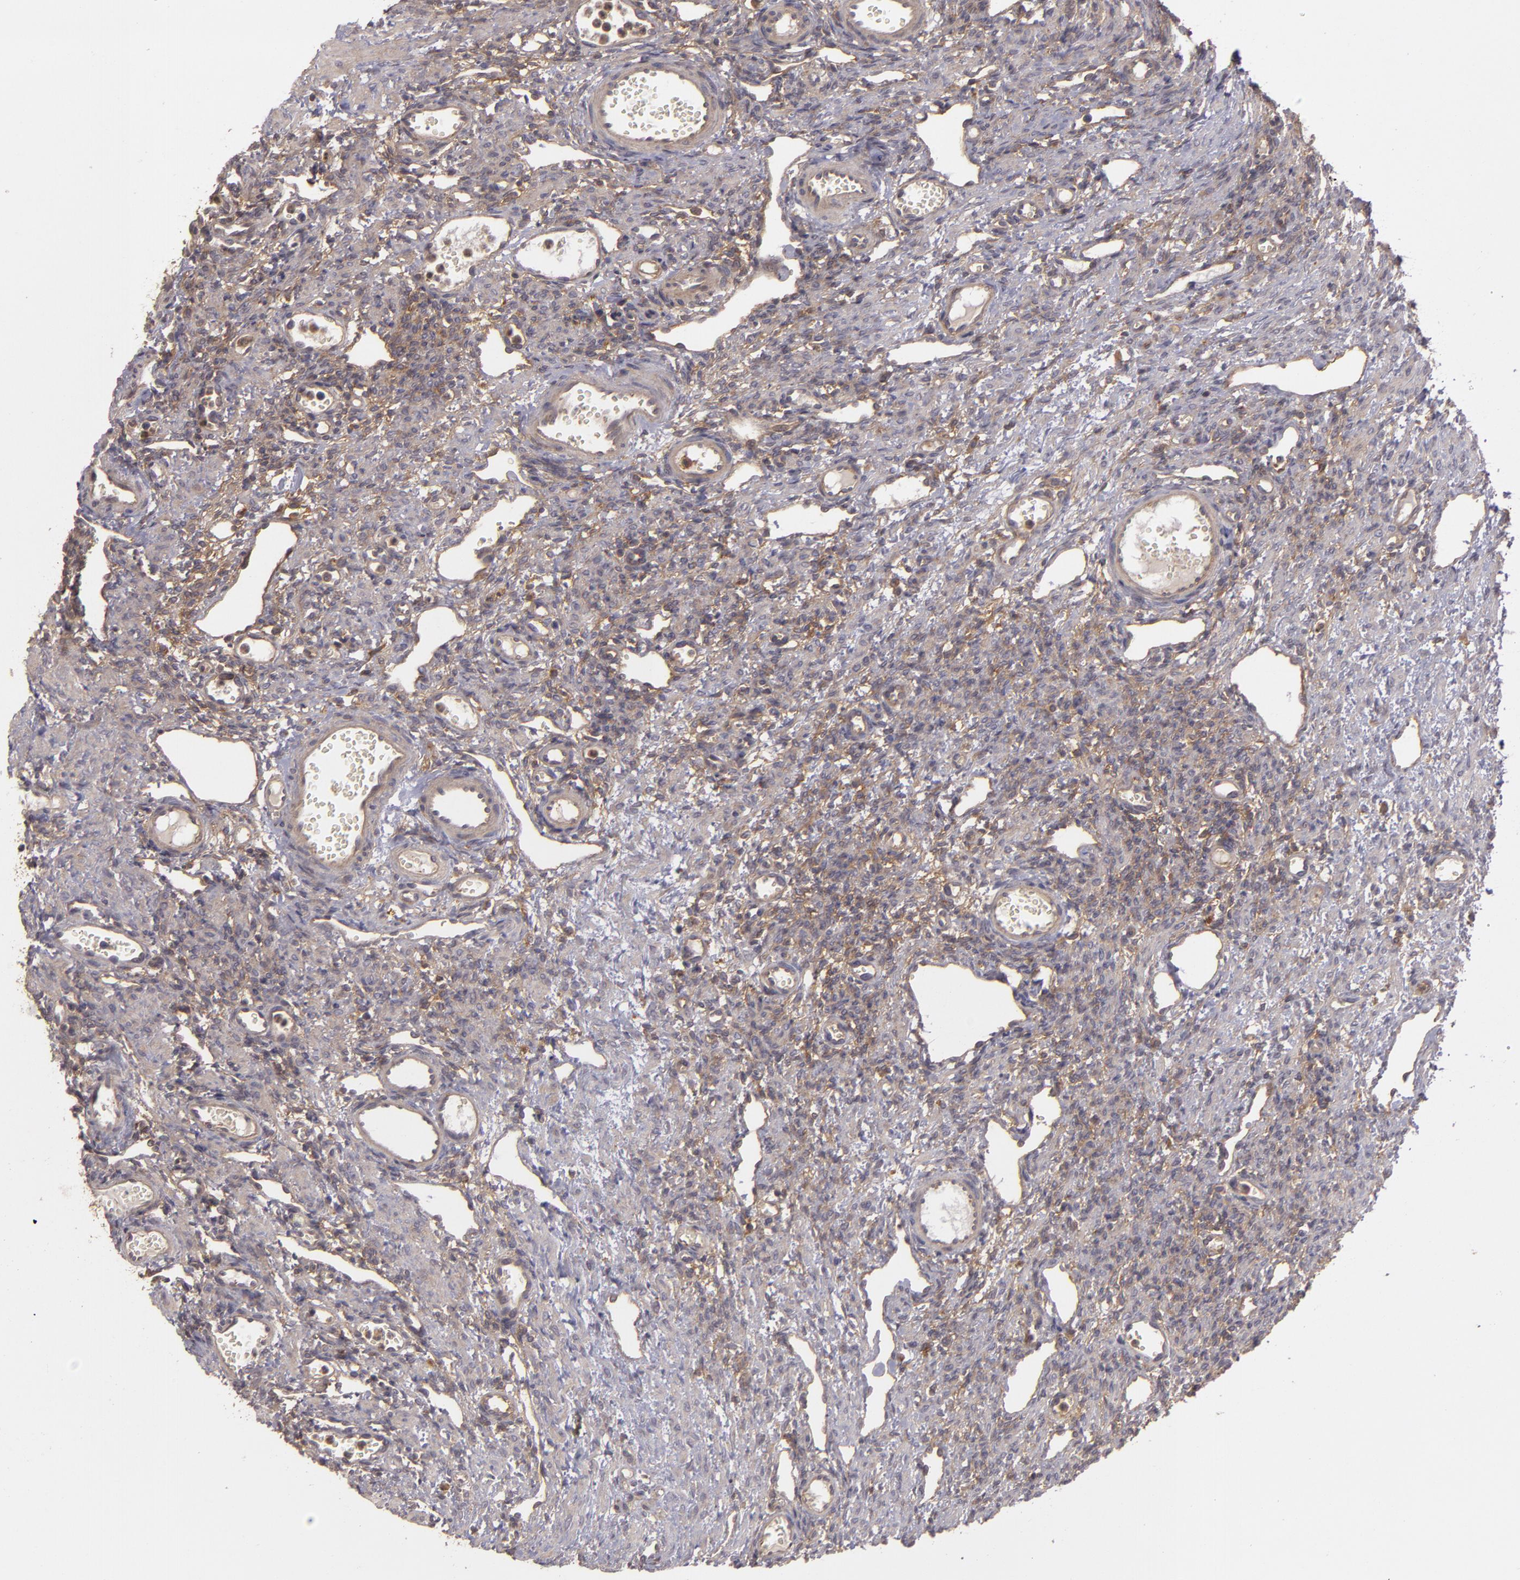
{"staining": {"intensity": "strong", "quantity": ">75%", "location": "cytoplasmic/membranous"}, "tissue": "ovary", "cell_type": "Follicle cells", "image_type": "normal", "snomed": [{"axis": "morphology", "description": "Normal tissue, NOS"}, {"axis": "topography", "description": "Ovary"}], "caption": "Immunohistochemistry (IHC) micrograph of benign ovary: ovary stained using immunohistochemistry (IHC) exhibits high levels of strong protein expression localized specifically in the cytoplasmic/membranous of follicle cells, appearing as a cytoplasmic/membranous brown color.", "gene": "HRAS", "patient": {"sex": "female", "age": 33}}